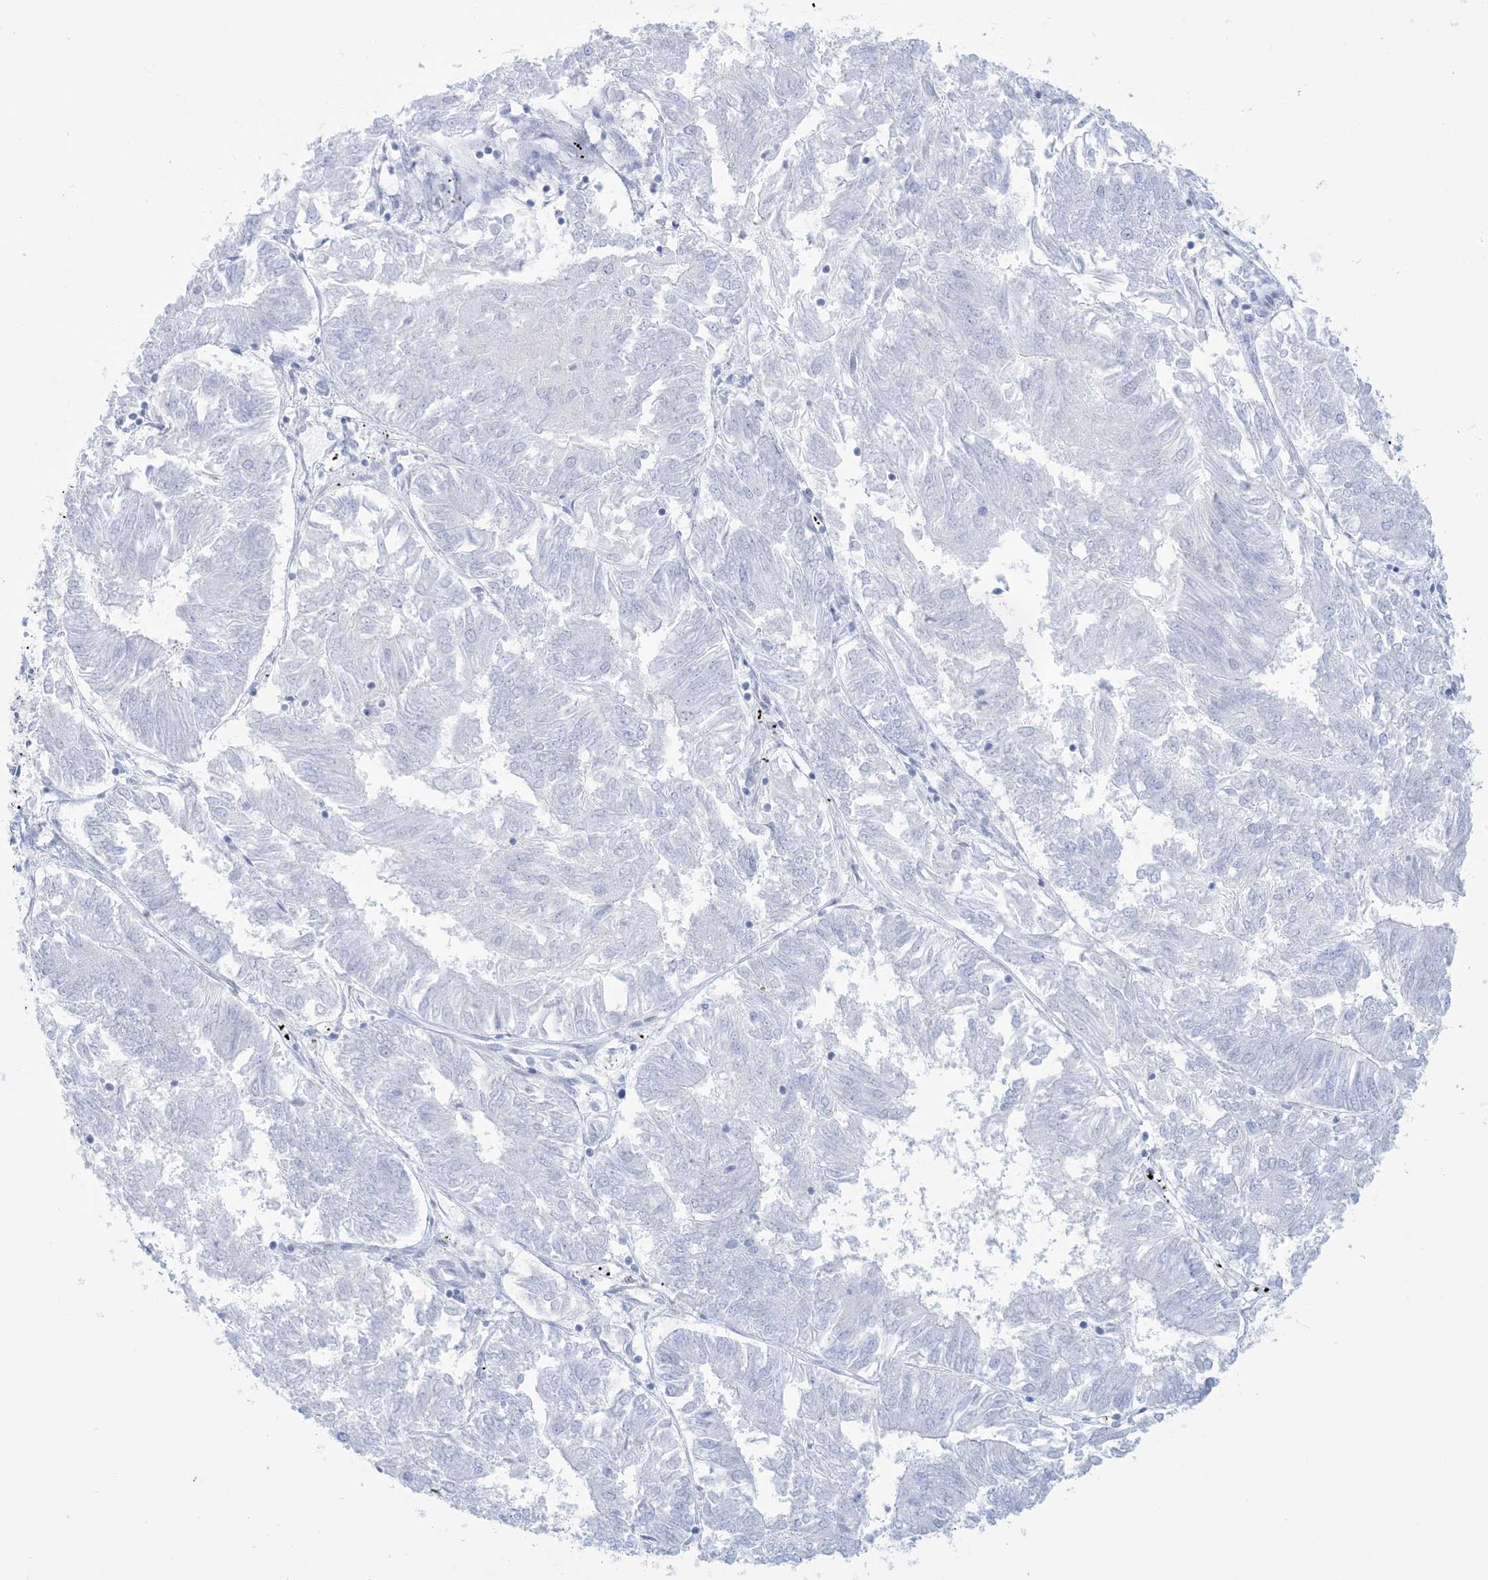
{"staining": {"intensity": "negative", "quantity": "none", "location": "none"}, "tissue": "endometrial cancer", "cell_type": "Tumor cells", "image_type": "cancer", "snomed": [{"axis": "morphology", "description": "Adenocarcinoma, NOS"}, {"axis": "topography", "description": "Endometrium"}], "caption": "Tumor cells show no significant staining in adenocarcinoma (endometrial). (Brightfield microscopy of DAB IHC at high magnification).", "gene": "AGXT", "patient": {"sex": "female", "age": 58}}